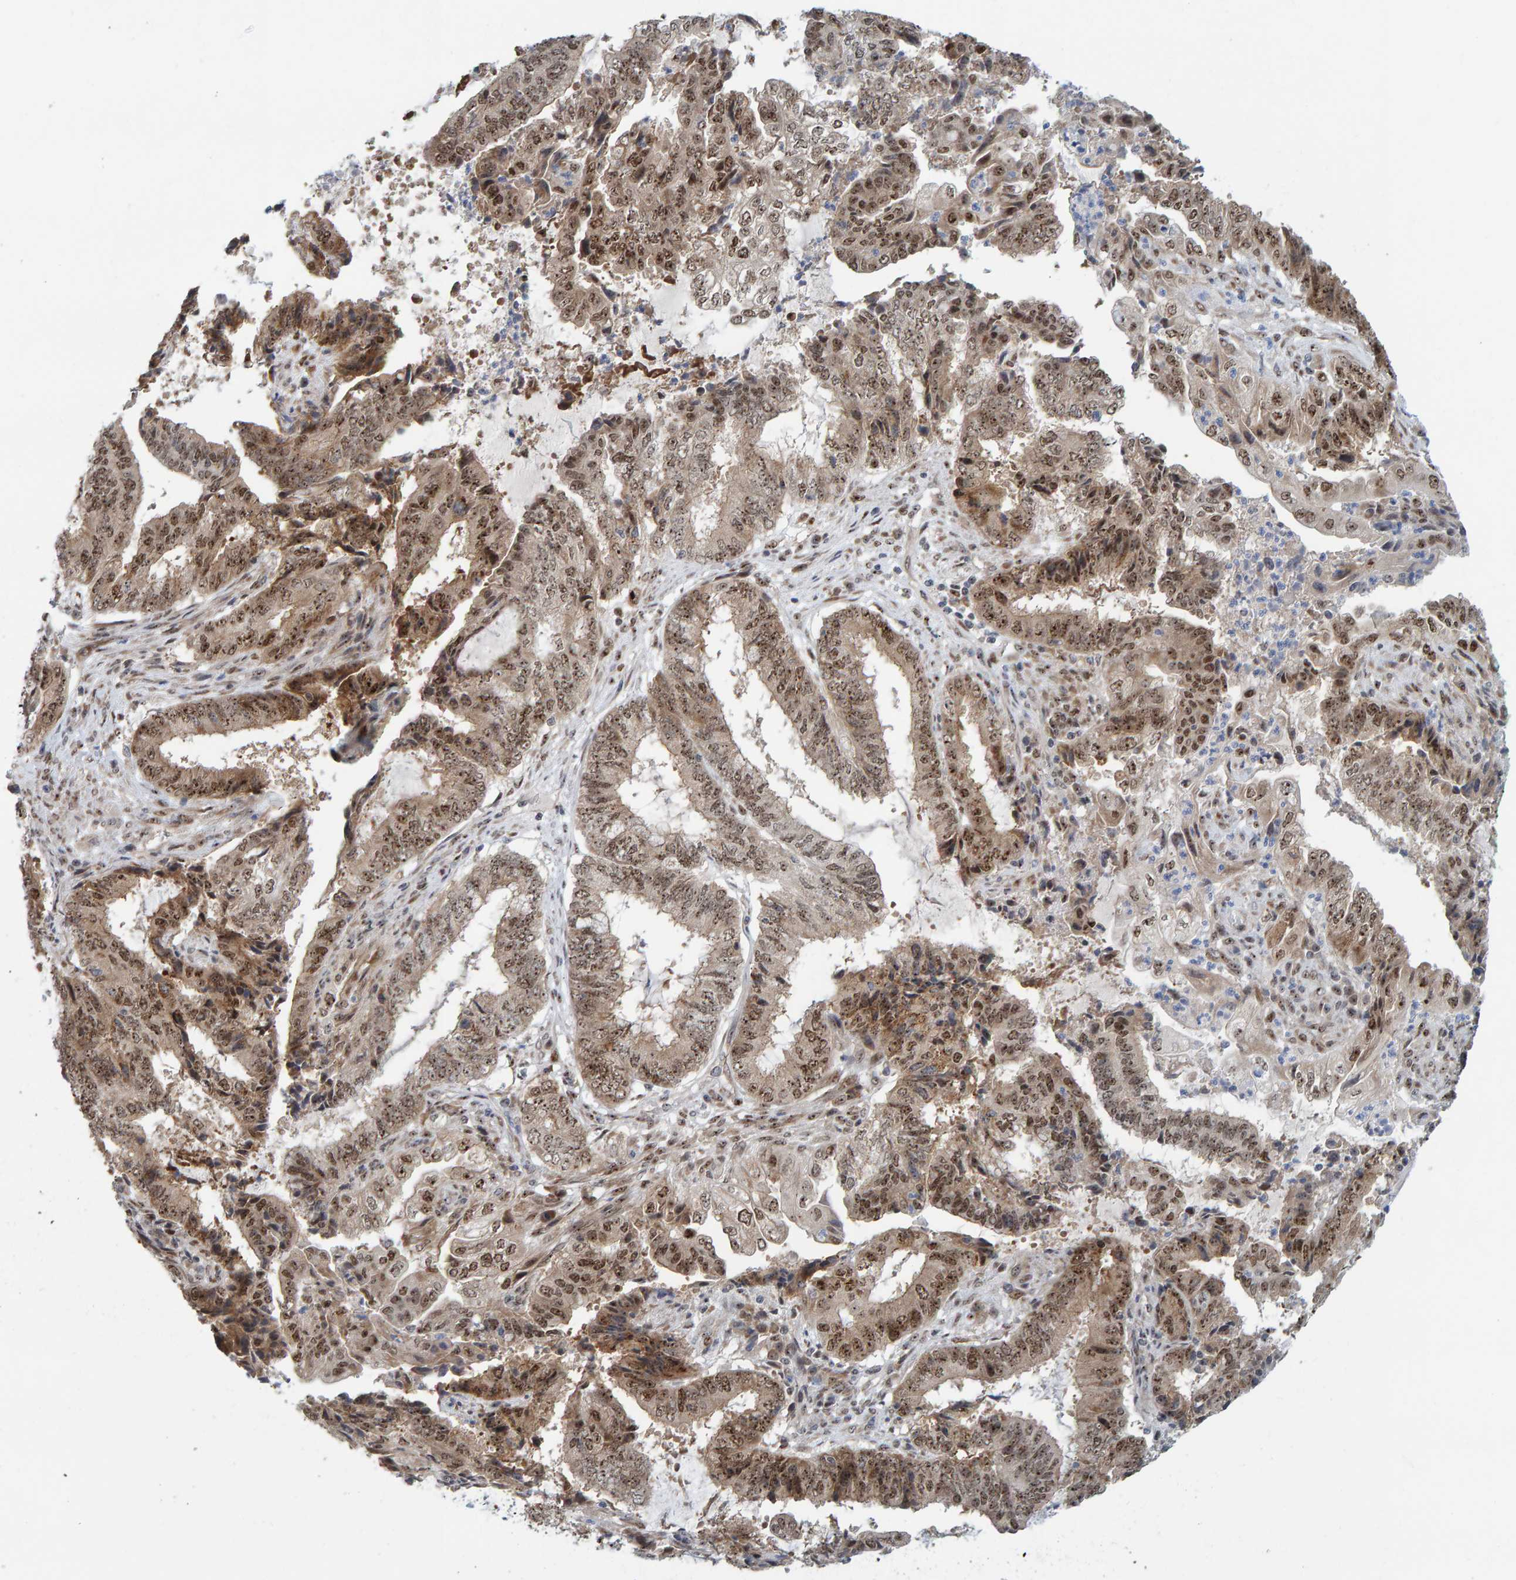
{"staining": {"intensity": "moderate", "quantity": ">75%", "location": "cytoplasmic/membranous,nuclear"}, "tissue": "endometrial cancer", "cell_type": "Tumor cells", "image_type": "cancer", "snomed": [{"axis": "morphology", "description": "Adenocarcinoma, NOS"}, {"axis": "topography", "description": "Endometrium"}], "caption": "DAB immunohistochemical staining of human endometrial adenocarcinoma exhibits moderate cytoplasmic/membranous and nuclear protein expression in about >75% of tumor cells.", "gene": "POLR1E", "patient": {"sex": "female", "age": 51}}